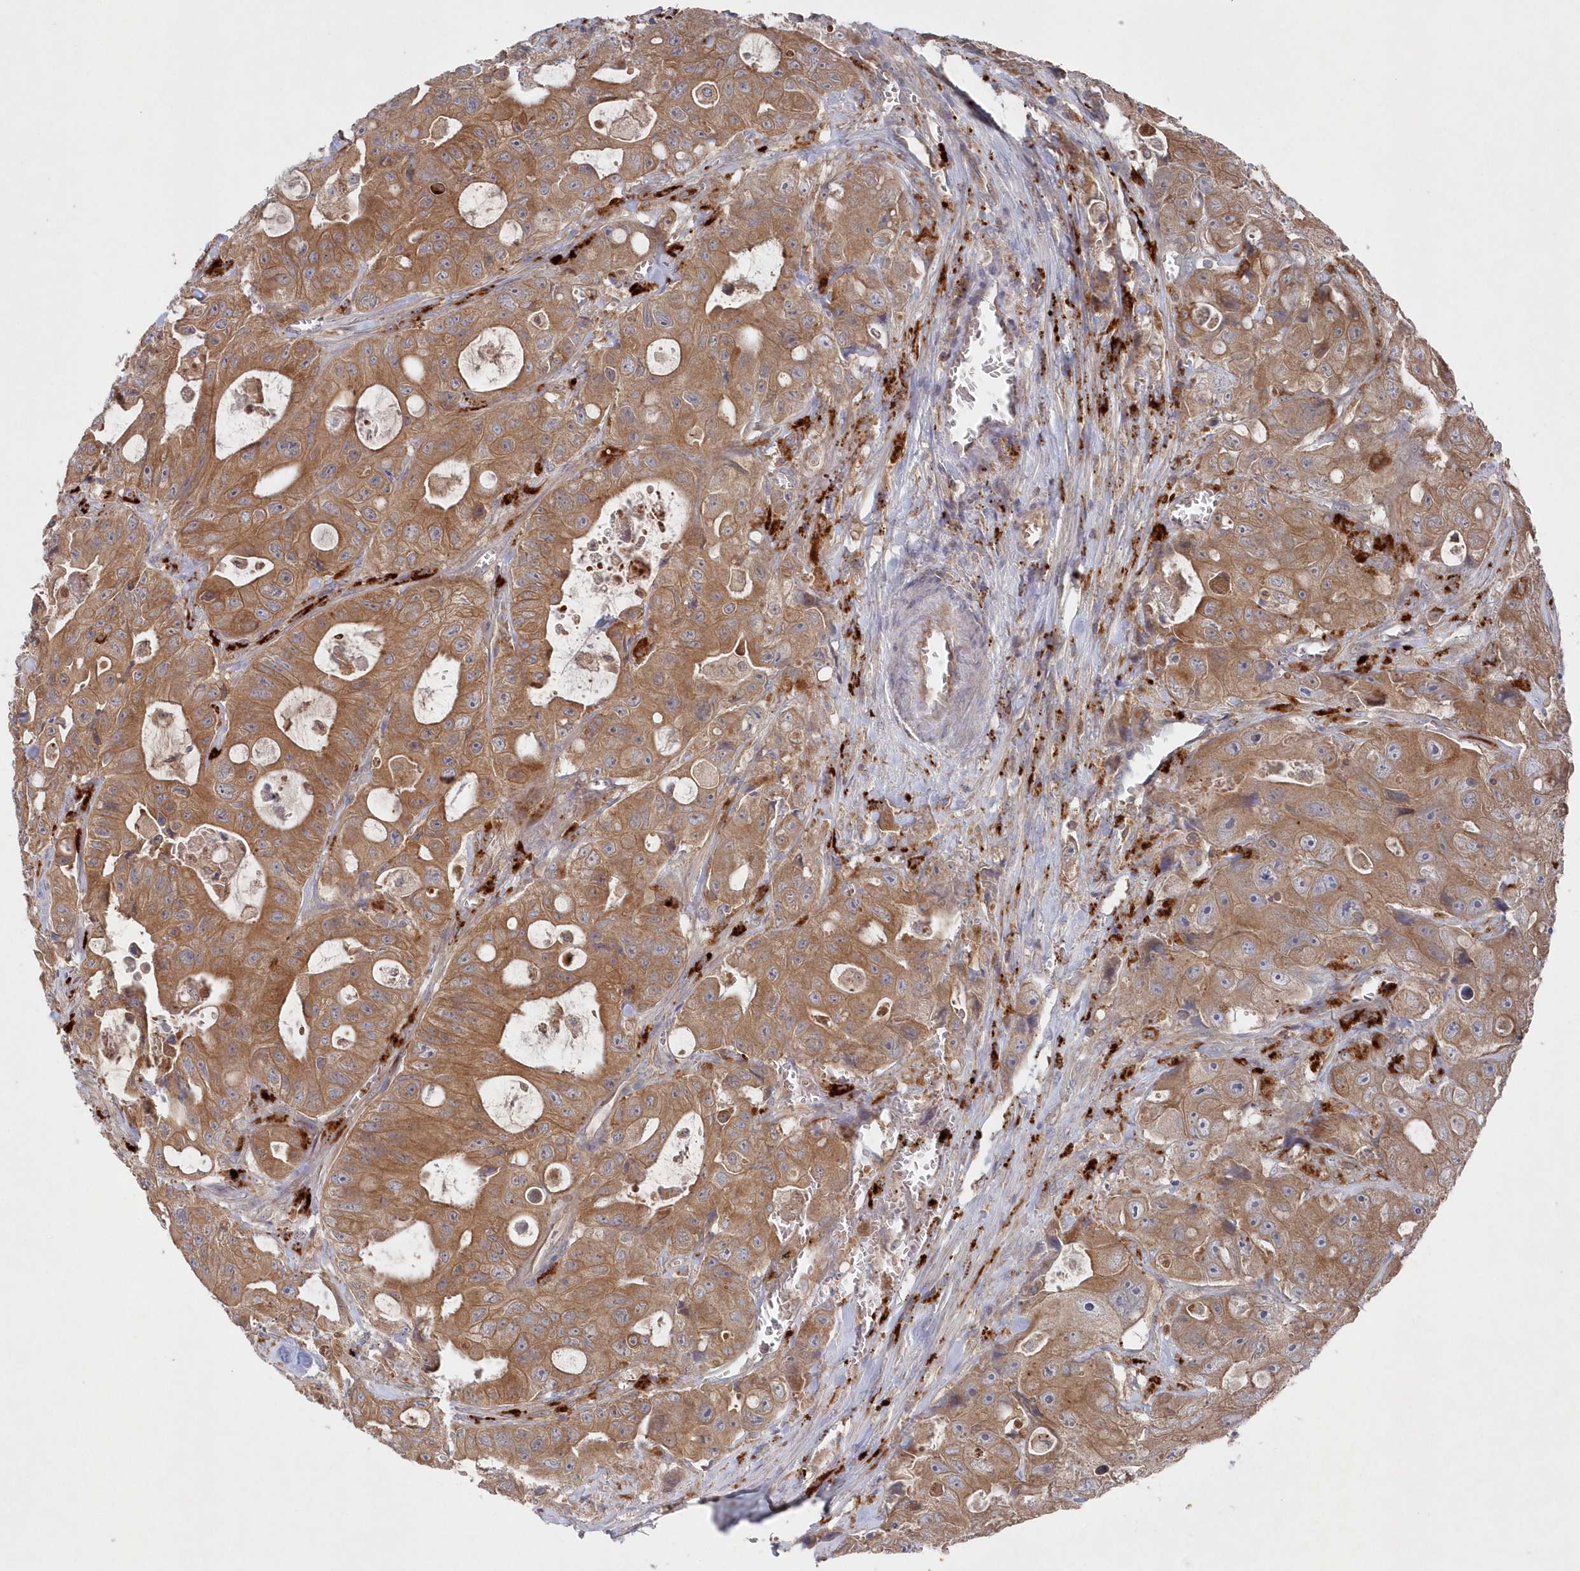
{"staining": {"intensity": "moderate", "quantity": ">75%", "location": "cytoplasmic/membranous"}, "tissue": "colorectal cancer", "cell_type": "Tumor cells", "image_type": "cancer", "snomed": [{"axis": "morphology", "description": "Adenocarcinoma, NOS"}, {"axis": "topography", "description": "Colon"}], "caption": "A histopathology image of human colorectal cancer stained for a protein exhibits moderate cytoplasmic/membranous brown staining in tumor cells. (Brightfield microscopy of DAB IHC at high magnification).", "gene": "ASNSD1", "patient": {"sex": "female", "age": 46}}